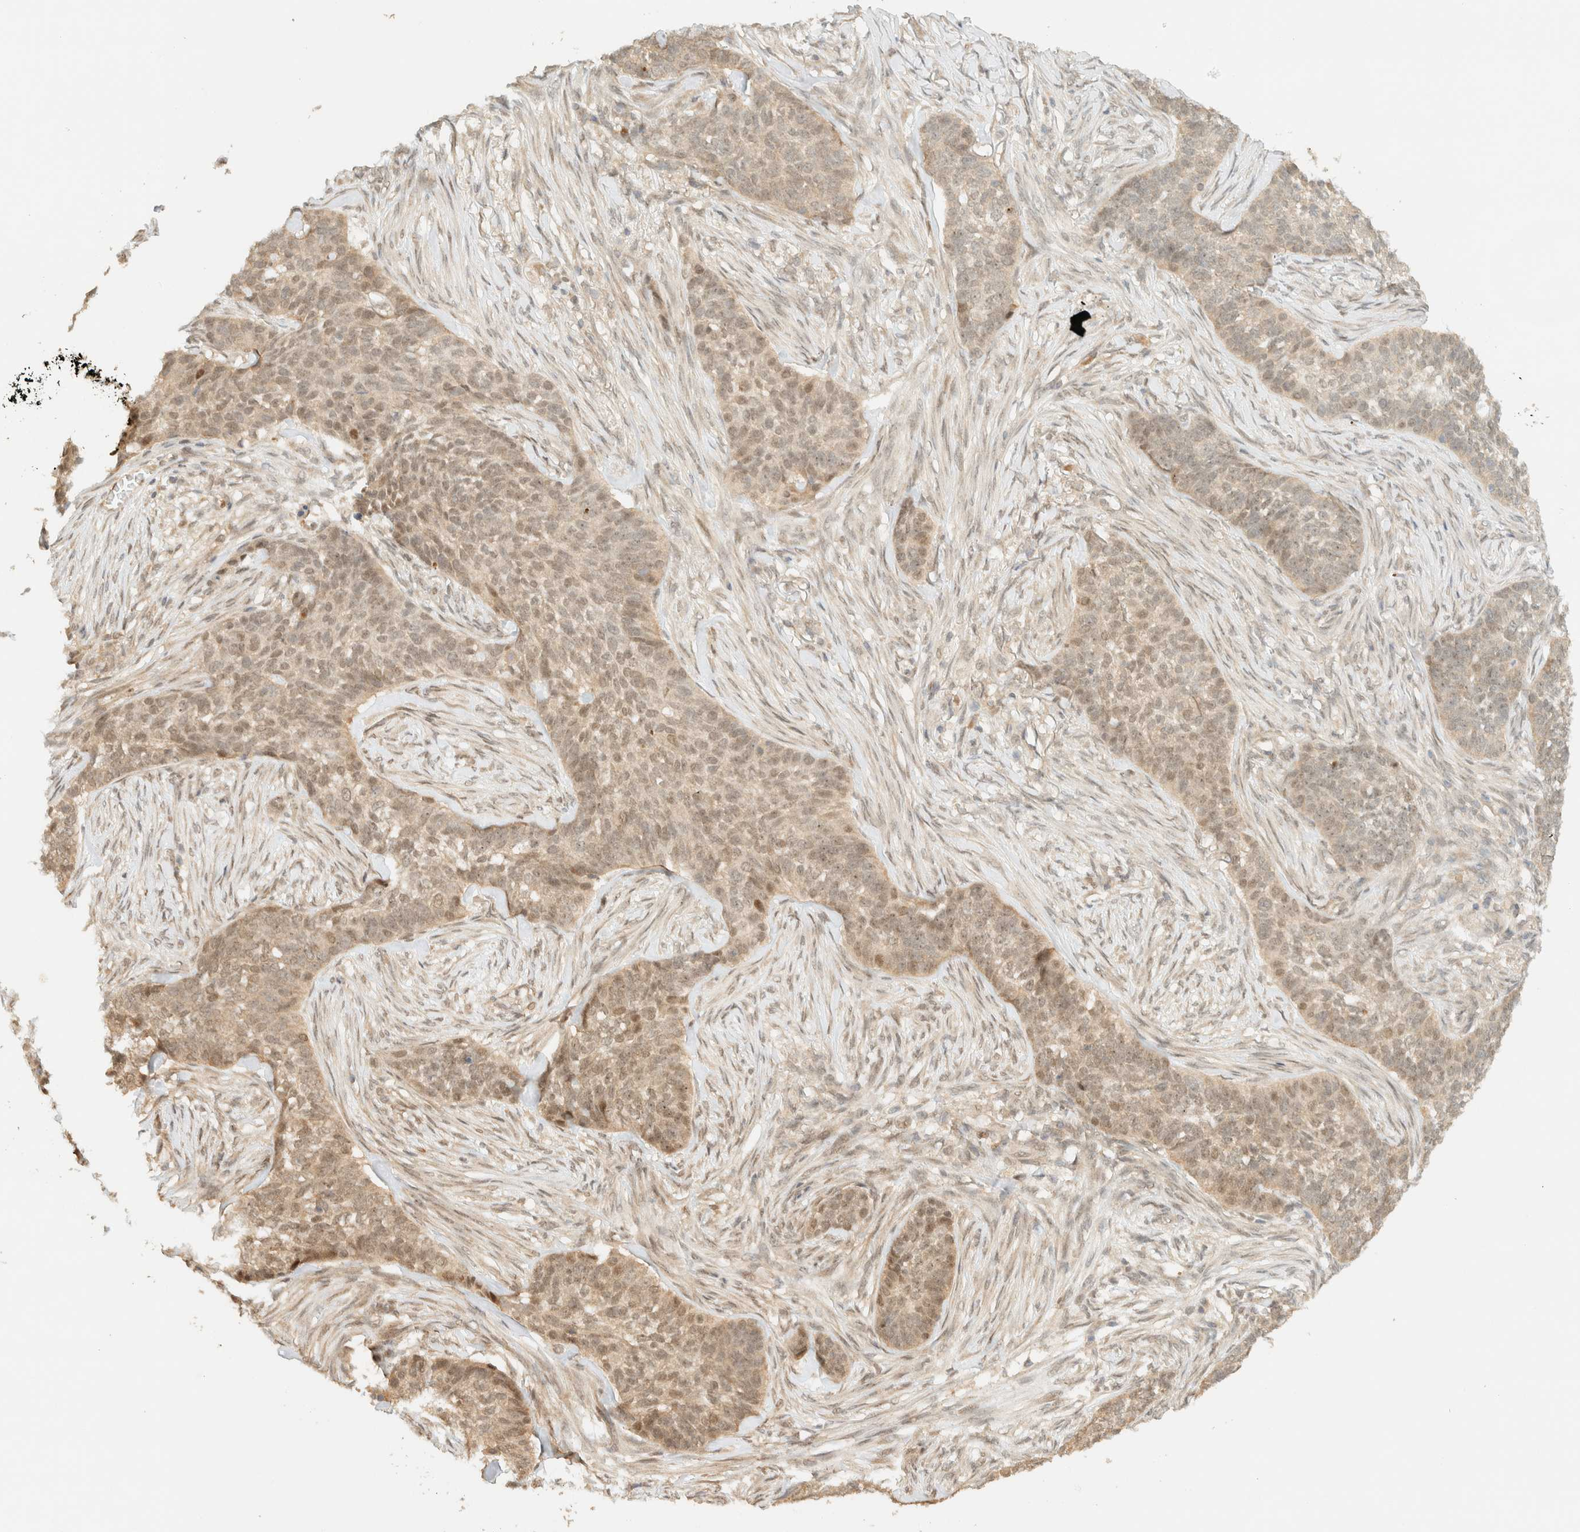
{"staining": {"intensity": "weak", "quantity": ">75%", "location": "cytoplasmic/membranous,nuclear"}, "tissue": "skin cancer", "cell_type": "Tumor cells", "image_type": "cancer", "snomed": [{"axis": "morphology", "description": "Basal cell carcinoma"}, {"axis": "topography", "description": "Skin"}], "caption": "Brown immunohistochemical staining in basal cell carcinoma (skin) displays weak cytoplasmic/membranous and nuclear staining in about >75% of tumor cells.", "gene": "ZBTB34", "patient": {"sex": "male", "age": 85}}